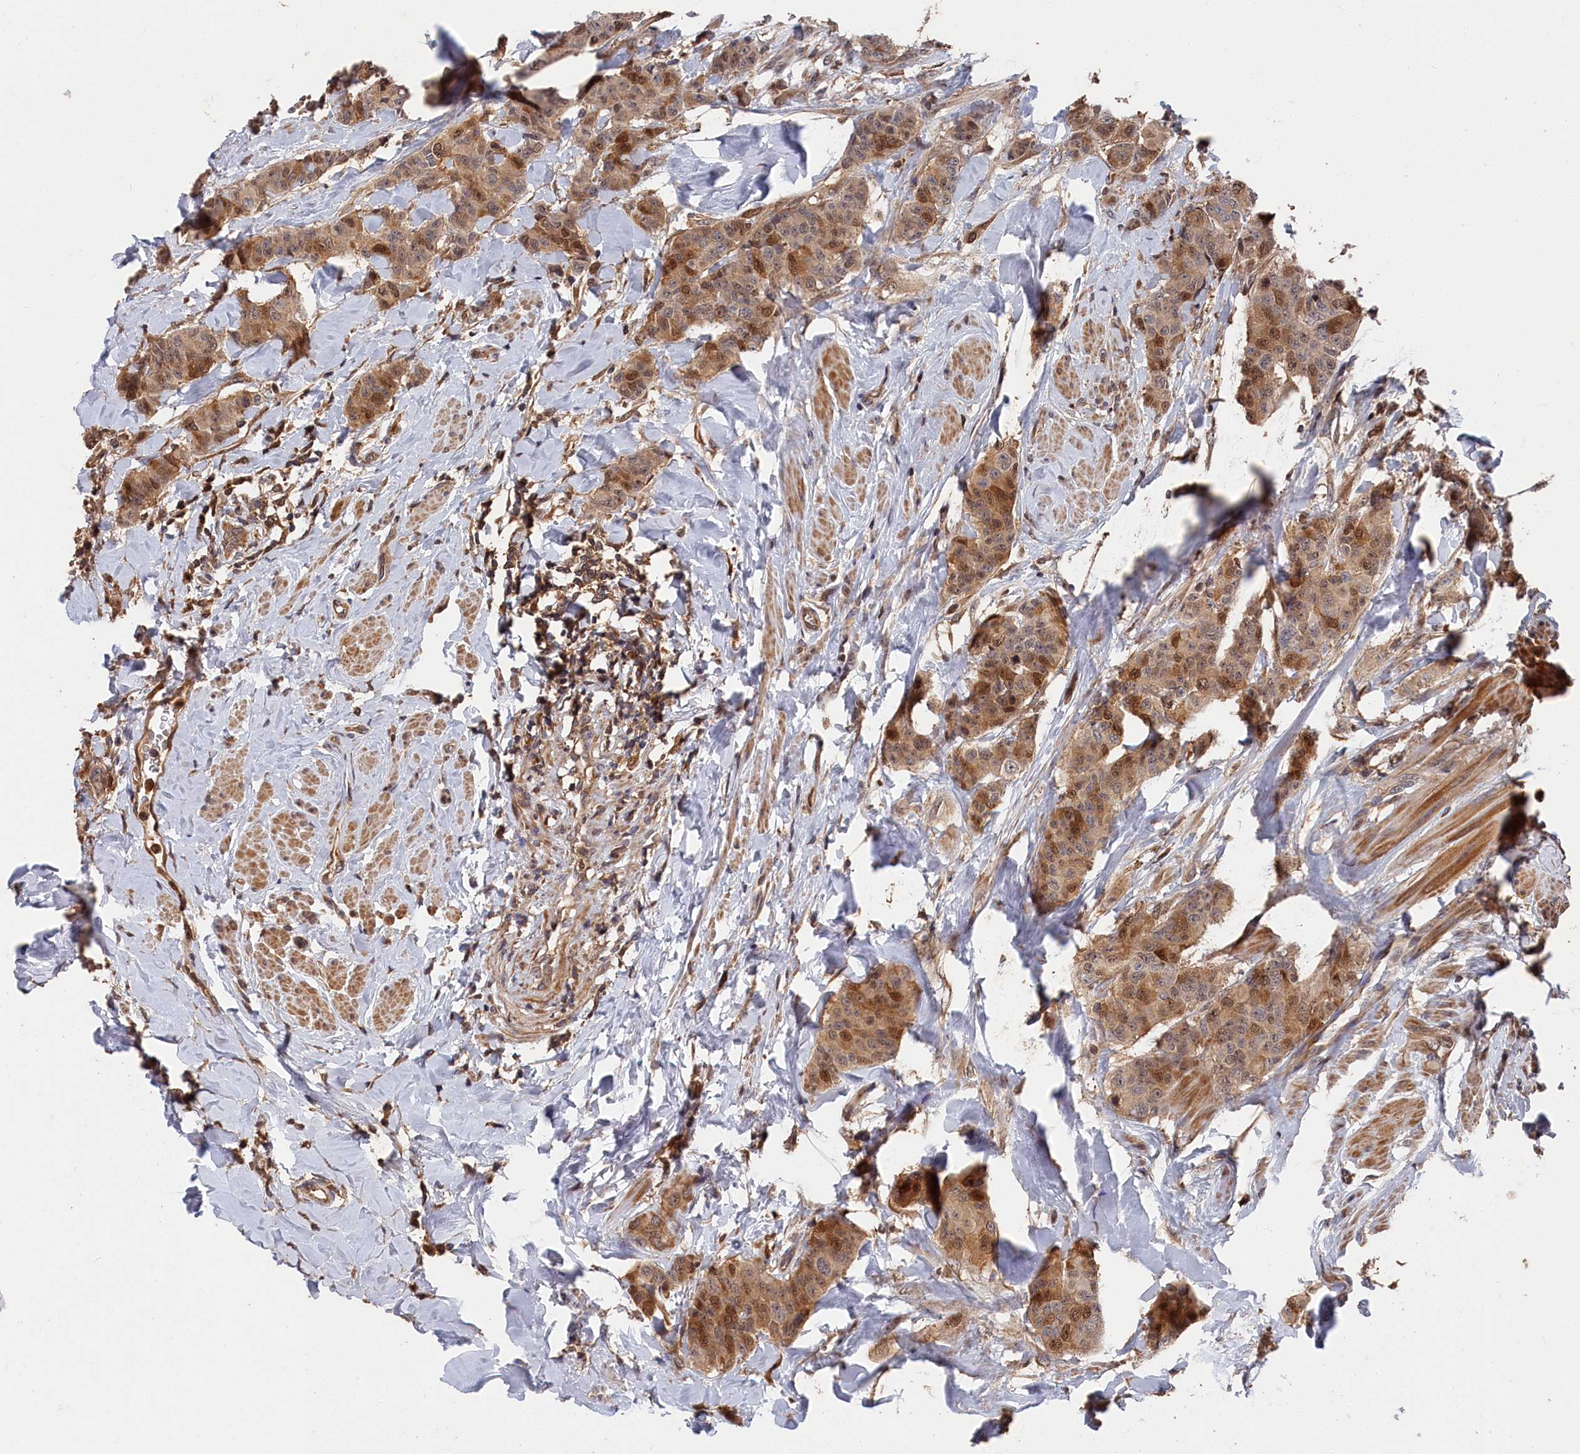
{"staining": {"intensity": "moderate", "quantity": ">75%", "location": "cytoplasmic/membranous,nuclear"}, "tissue": "breast cancer", "cell_type": "Tumor cells", "image_type": "cancer", "snomed": [{"axis": "morphology", "description": "Duct carcinoma"}, {"axis": "topography", "description": "Breast"}], "caption": "Immunohistochemical staining of breast cancer displays moderate cytoplasmic/membranous and nuclear protein positivity in approximately >75% of tumor cells. (DAB (3,3'-diaminobenzidine) = brown stain, brightfield microscopy at high magnification).", "gene": "RMI2", "patient": {"sex": "female", "age": 40}}